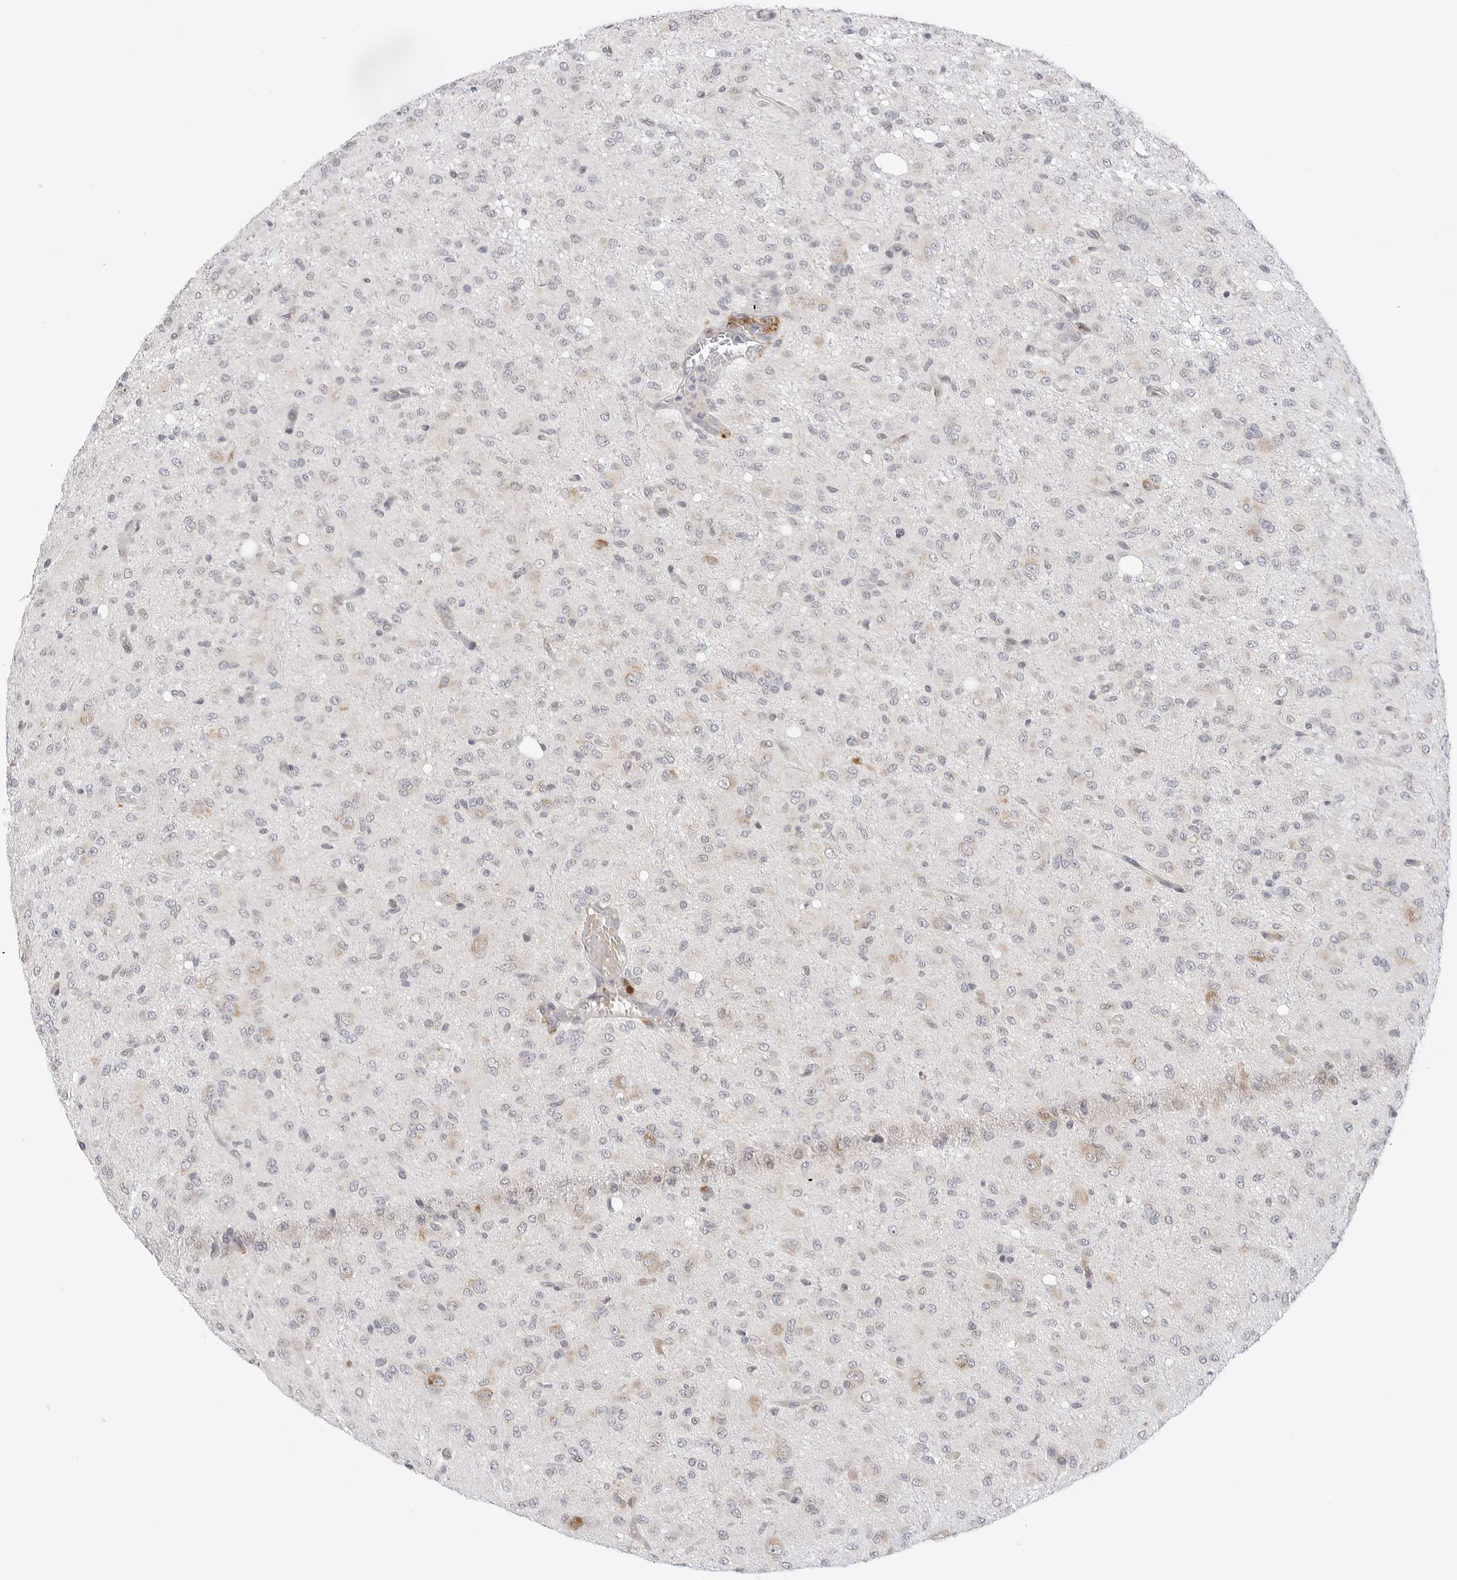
{"staining": {"intensity": "negative", "quantity": "none", "location": "none"}, "tissue": "glioma", "cell_type": "Tumor cells", "image_type": "cancer", "snomed": [{"axis": "morphology", "description": "Glioma, malignant, High grade"}, {"axis": "topography", "description": "Brain"}], "caption": "Immunohistochemical staining of malignant glioma (high-grade) displays no significant positivity in tumor cells. The staining is performed using DAB brown chromogen with nuclei counter-stained in using hematoxylin.", "gene": "RPN1", "patient": {"sex": "female", "age": 59}}